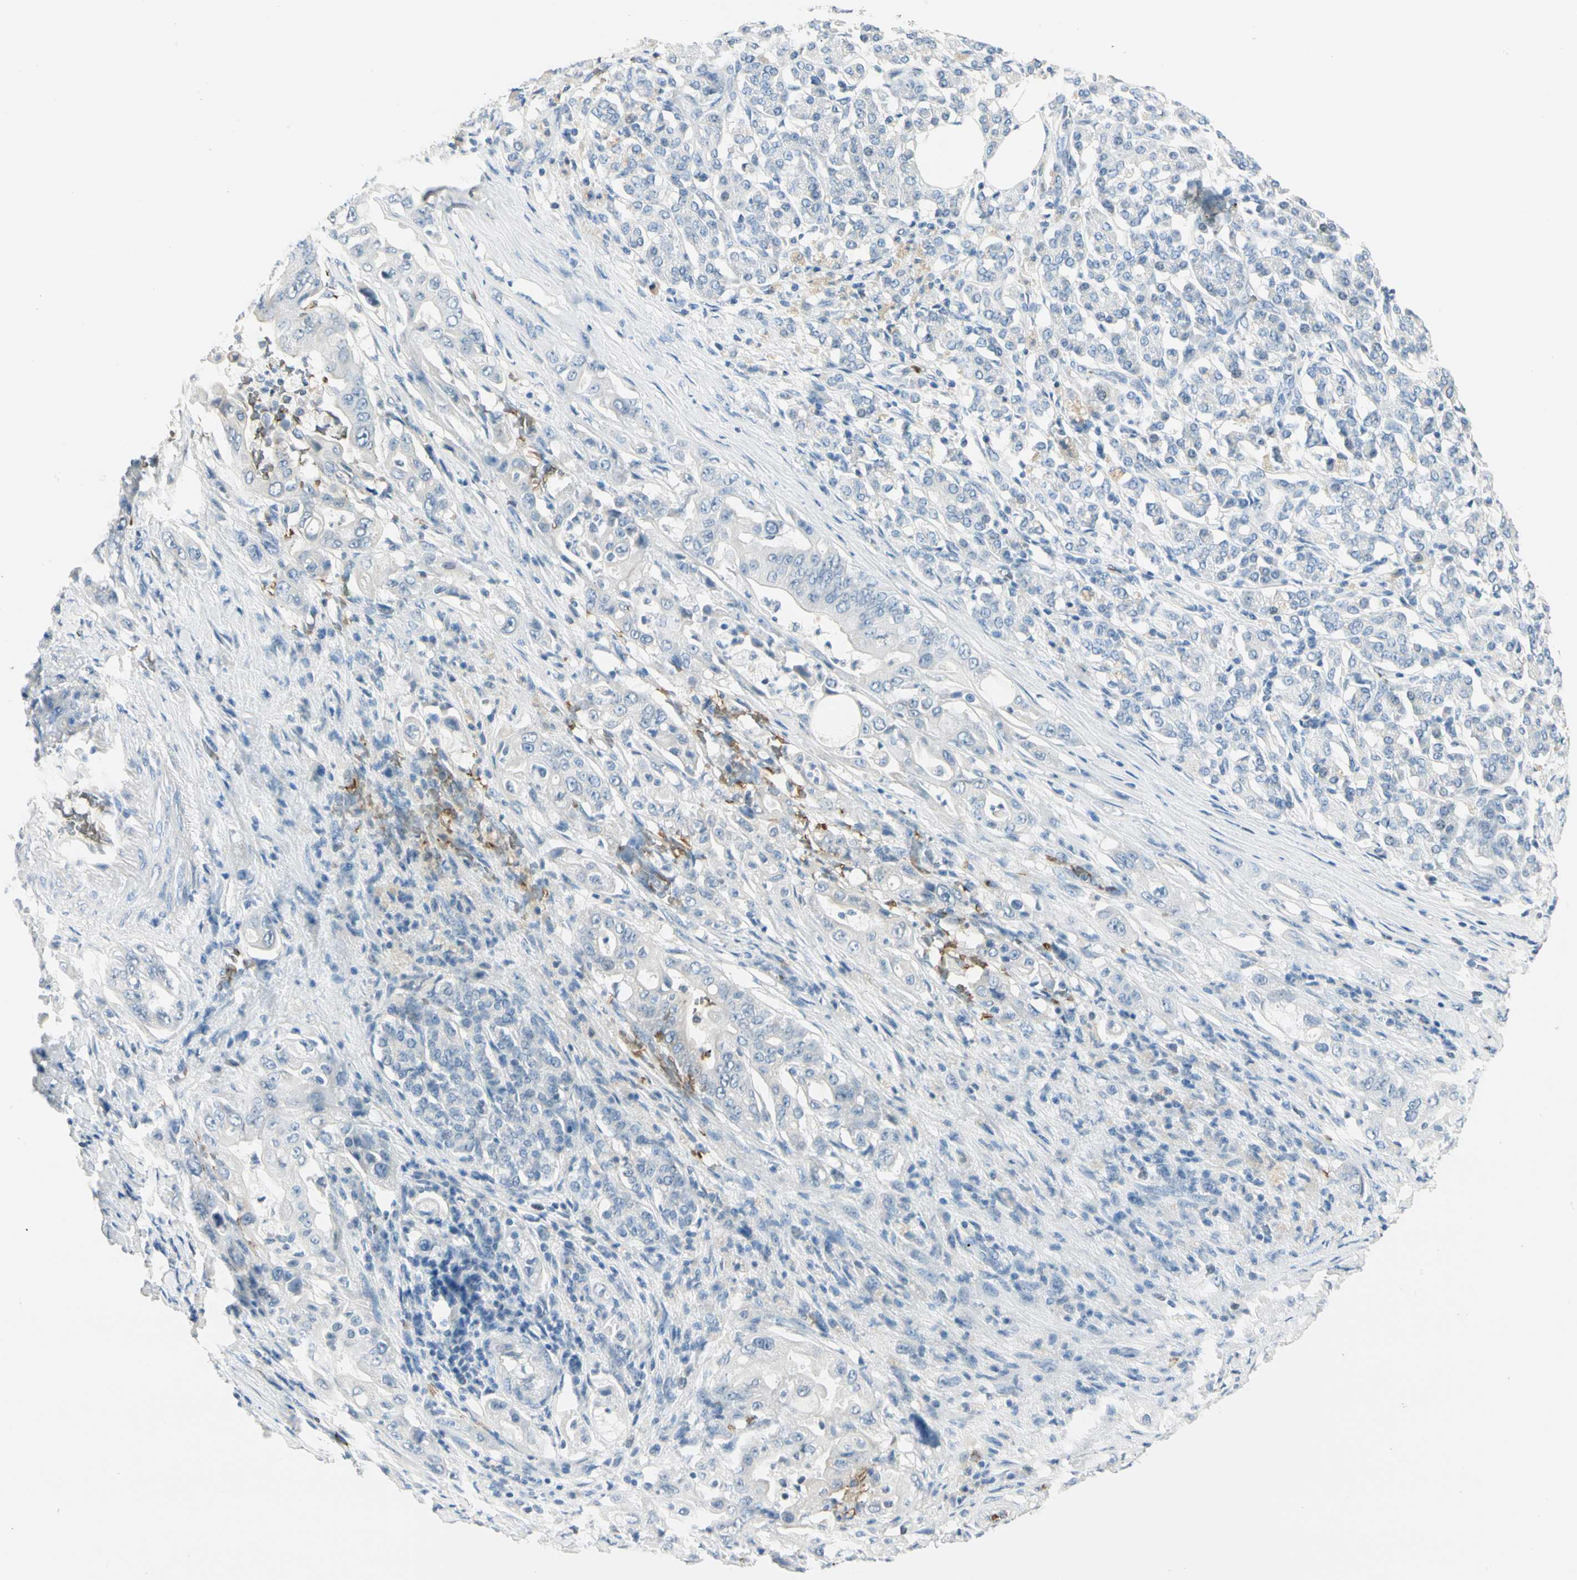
{"staining": {"intensity": "negative", "quantity": "none", "location": "none"}, "tissue": "pancreatic cancer", "cell_type": "Tumor cells", "image_type": "cancer", "snomed": [{"axis": "morphology", "description": "Normal tissue, NOS"}, {"axis": "topography", "description": "Pancreas"}], "caption": "DAB immunohistochemical staining of pancreatic cancer displays no significant staining in tumor cells.", "gene": "CA1", "patient": {"sex": "male", "age": 42}}